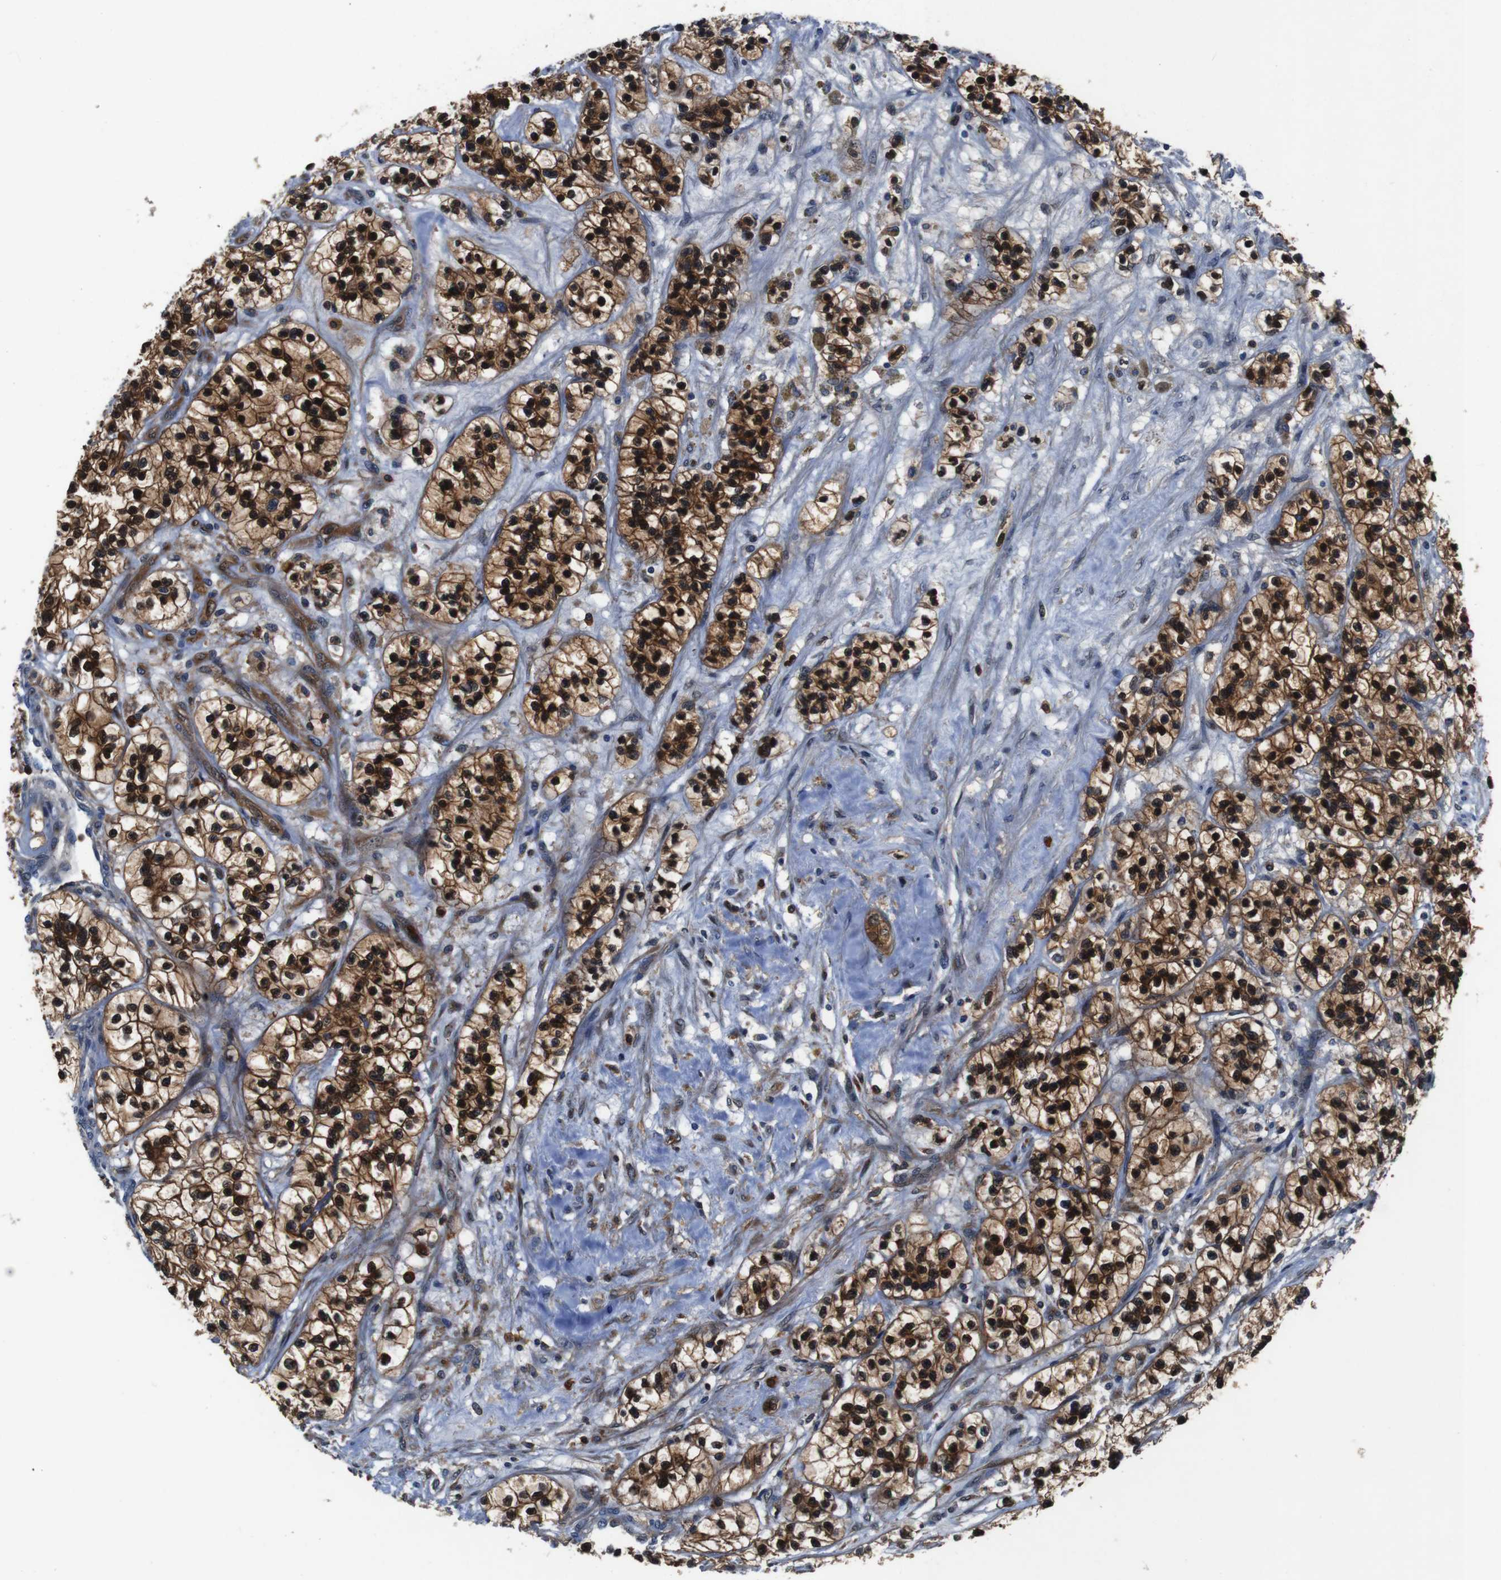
{"staining": {"intensity": "strong", "quantity": ">75%", "location": "cytoplasmic/membranous,nuclear"}, "tissue": "renal cancer", "cell_type": "Tumor cells", "image_type": "cancer", "snomed": [{"axis": "morphology", "description": "Adenocarcinoma, NOS"}, {"axis": "topography", "description": "Kidney"}], "caption": "Renal cancer (adenocarcinoma) tissue exhibits strong cytoplasmic/membranous and nuclear positivity in approximately >75% of tumor cells, visualized by immunohistochemistry.", "gene": "ANXA1", "patient": {"sex": "female", "age": 57}}